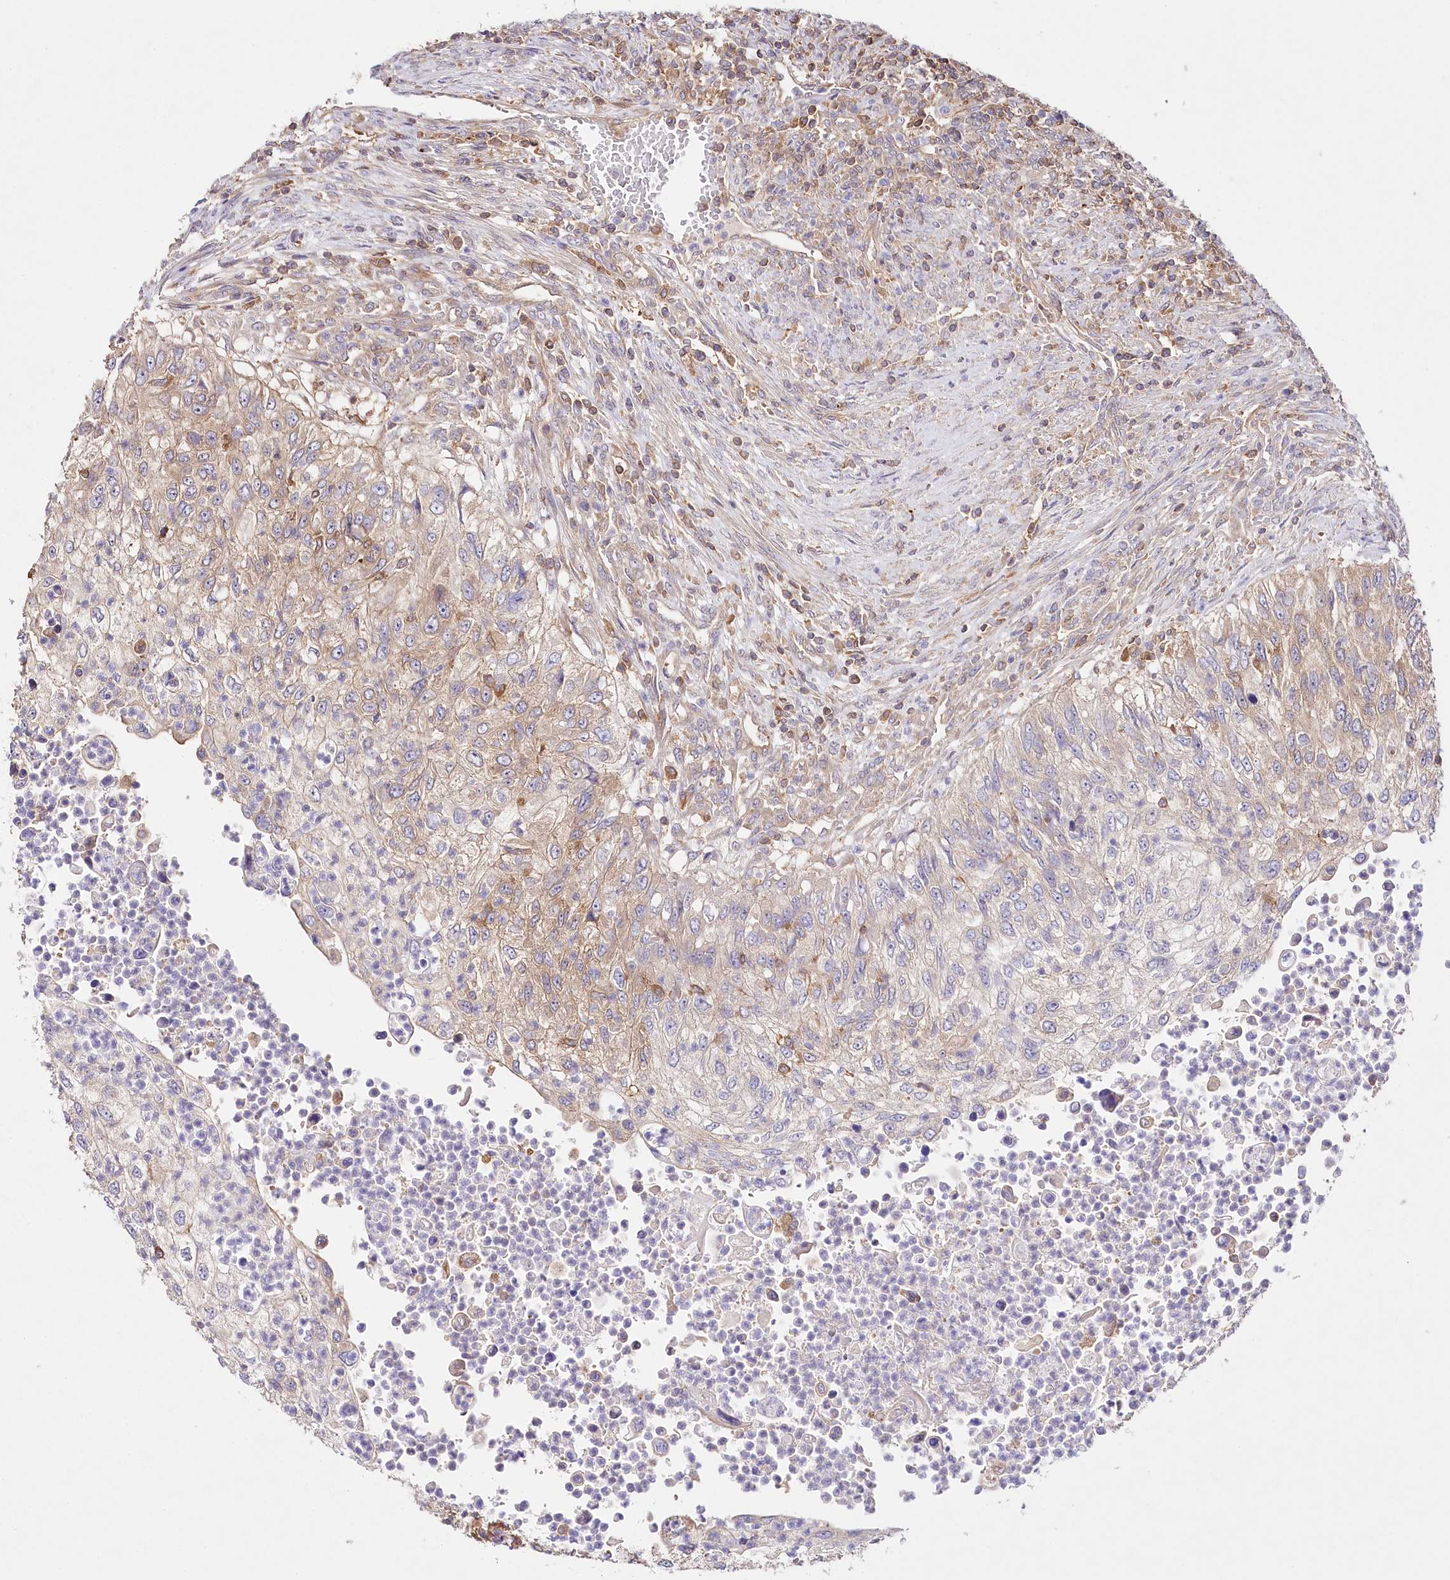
{"staining": {"intensity": "weak", "quantity": "25%-75%", "location": "cytoplasmic/membranous"}, "tissue": "urothelial cancer", "cell_type": "Tumor cells", "image_type": "cancer", "snomed": [{"axis": "morphology", "description": "Urothelial carcinoma, High grade"}, {"axis": "topography", "description": "Urinary bladder"}], "caption": "DAB immunohistochemical staining of urothelial cancer displays weak cytoplasmic/membranous protein staining in approximately 25%-75% of tumor cells.", "gene": "ABRAXAS2", "patient": {"sex": "female", "age": 60}}